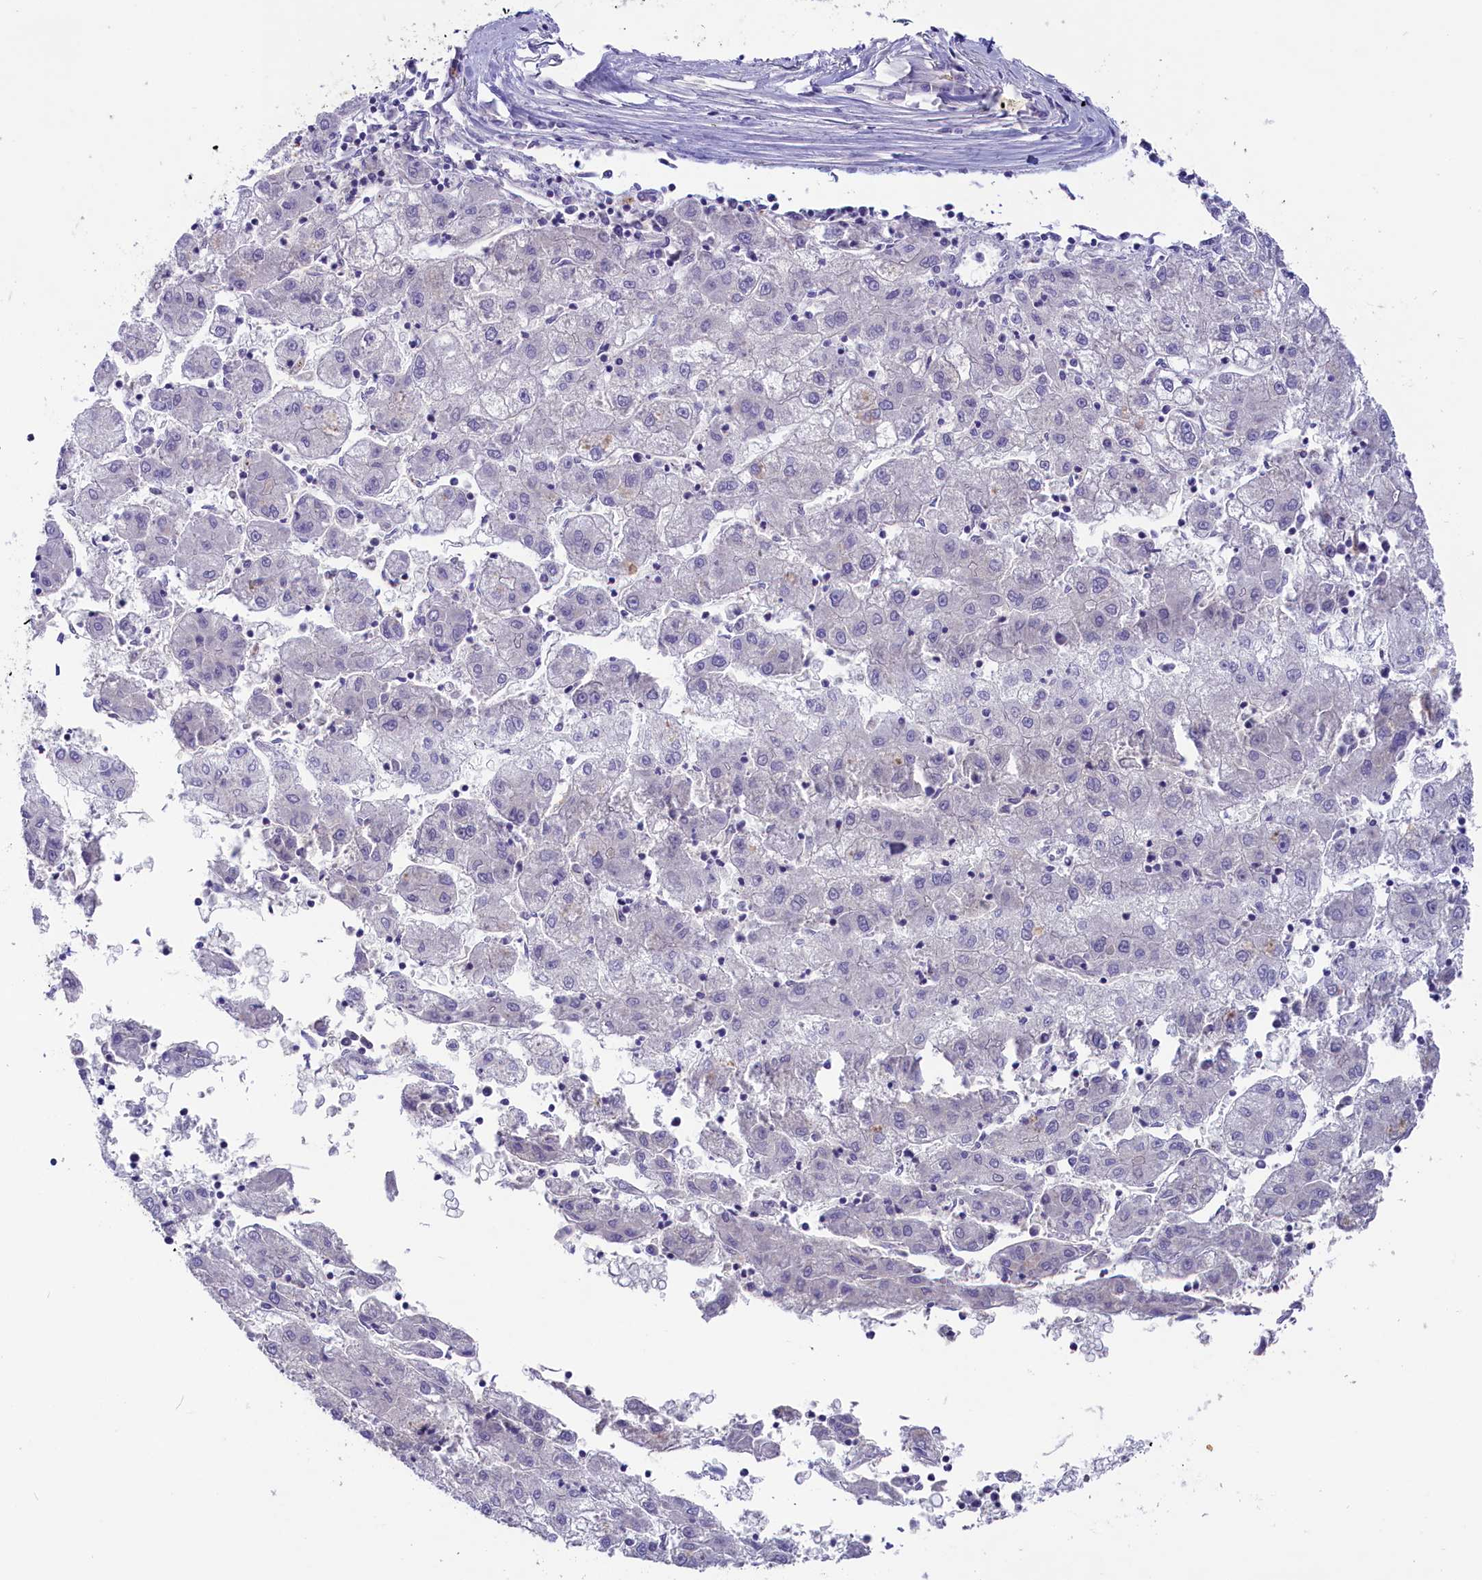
{"staining": {"intensity": "negative", "quantity": "none", "location": "none"}, "tissue": "liver cancer", "cell_type": "Tumor cells", "image_type": "cancer", "snomed": [{"axis": "morphology", "description": "Carcinoma, Hepatocellular, NOS"}, {"axis": "topography", "description": "Liver"}], "caption": "The immunohistochemistry image has no significant positivity in tumor cells of liver hepatocellular carcinoma tissue.", "gene": "CD99L2", "patient": {"sex": "male", "age": 72}}